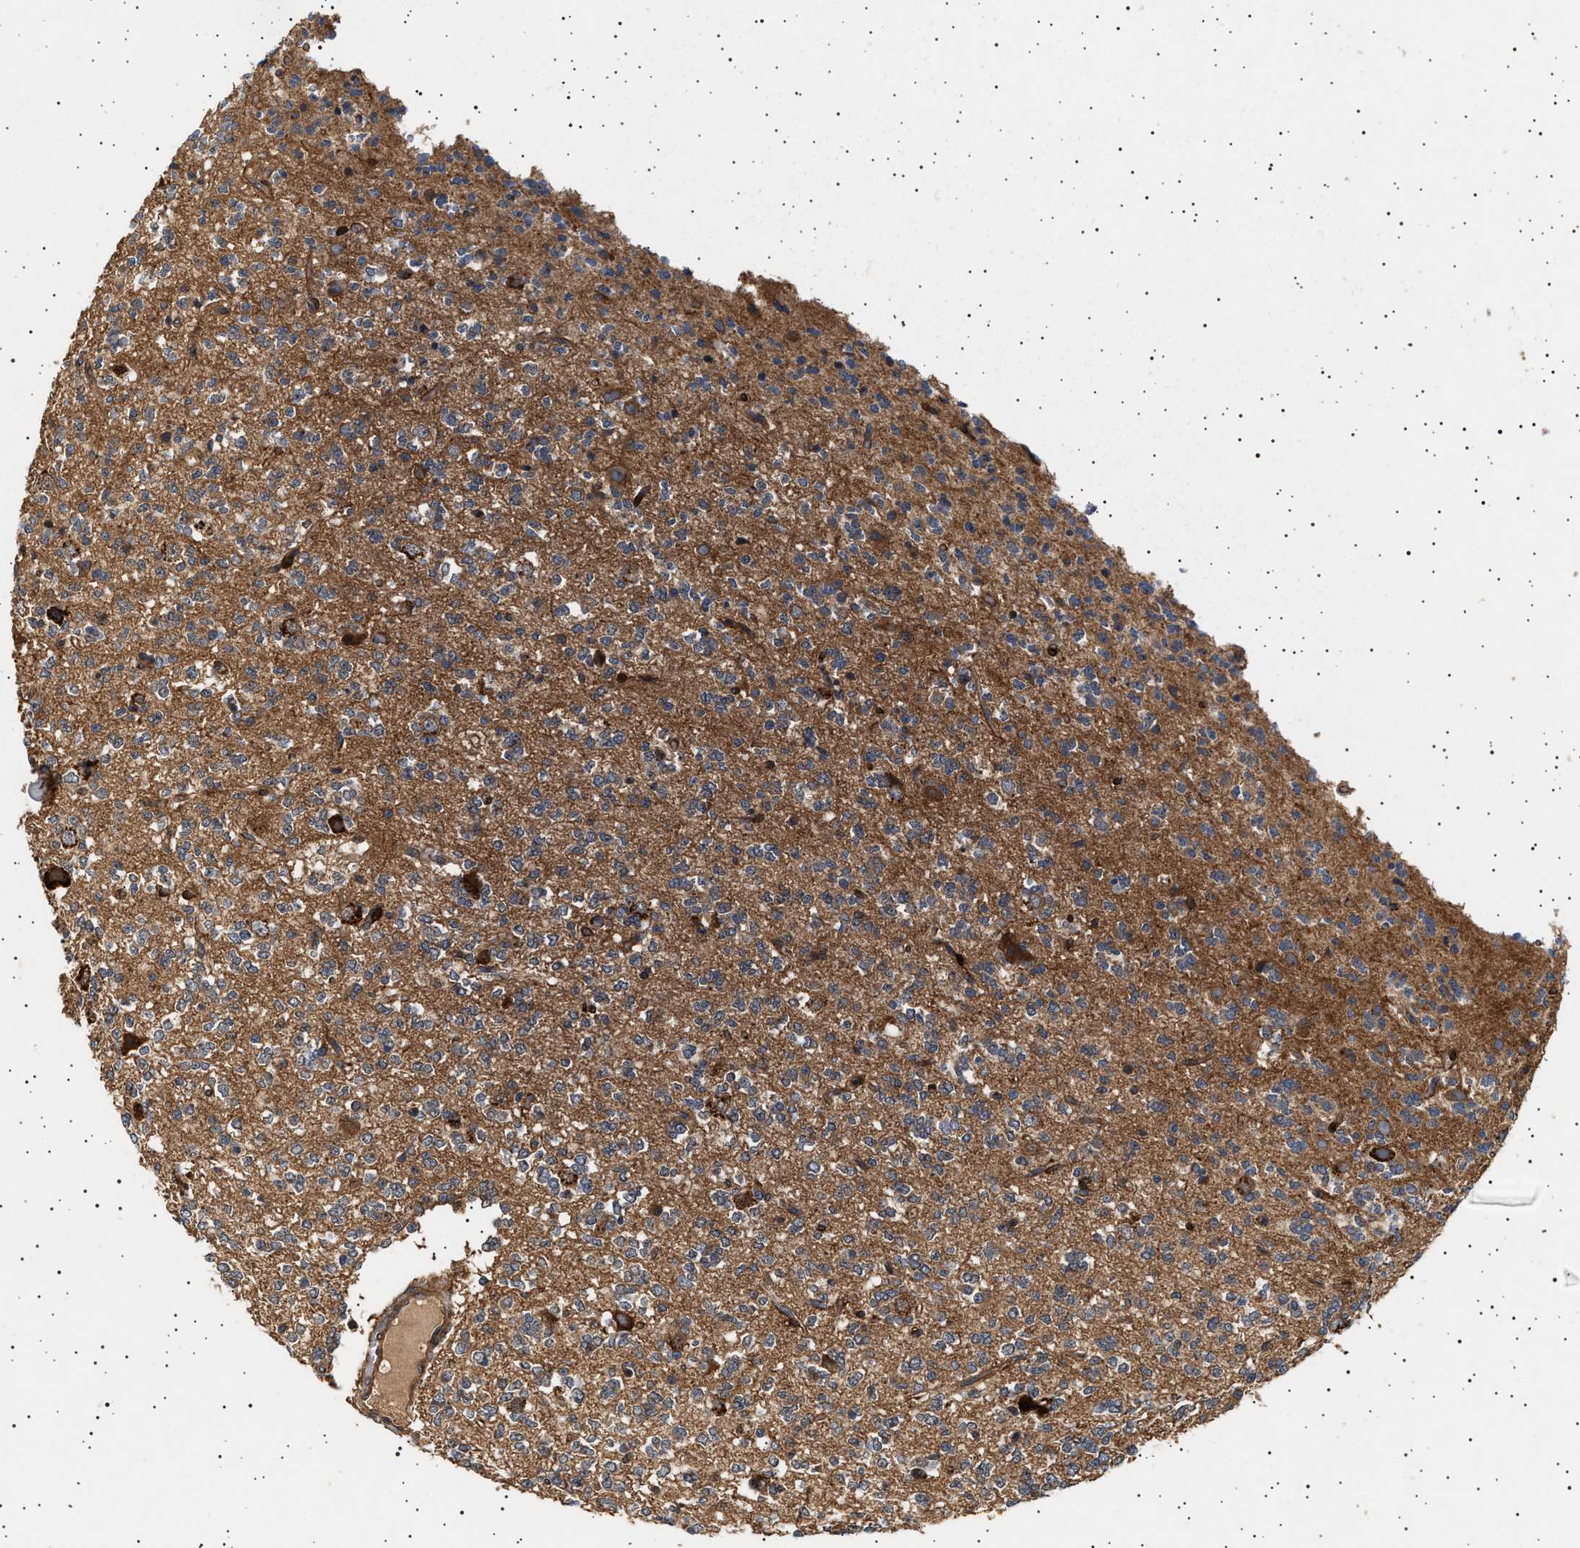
{"staining": {"intensity": "moderate", "quantity": ">75%", "location": "cytoplasmic/membranous"}, "tissue": "glioma", "cell_type": "Tumor cells", "image_type": "cancer", "snomed": [{"axis": "morphology", "description": "Glioma, malignant, Low grade"}, {"axis": "topography", "description": "Brain"}], "caption": "Protein analysis of glioma tissue displays moderate cytoplasmic/membranous expression in about >75% of tumor cells. (DAB IHC with brightfield microscopy, high magnification).", "gene": "GUCY1B1", "patient": {"sex": "male", "age": 38}}